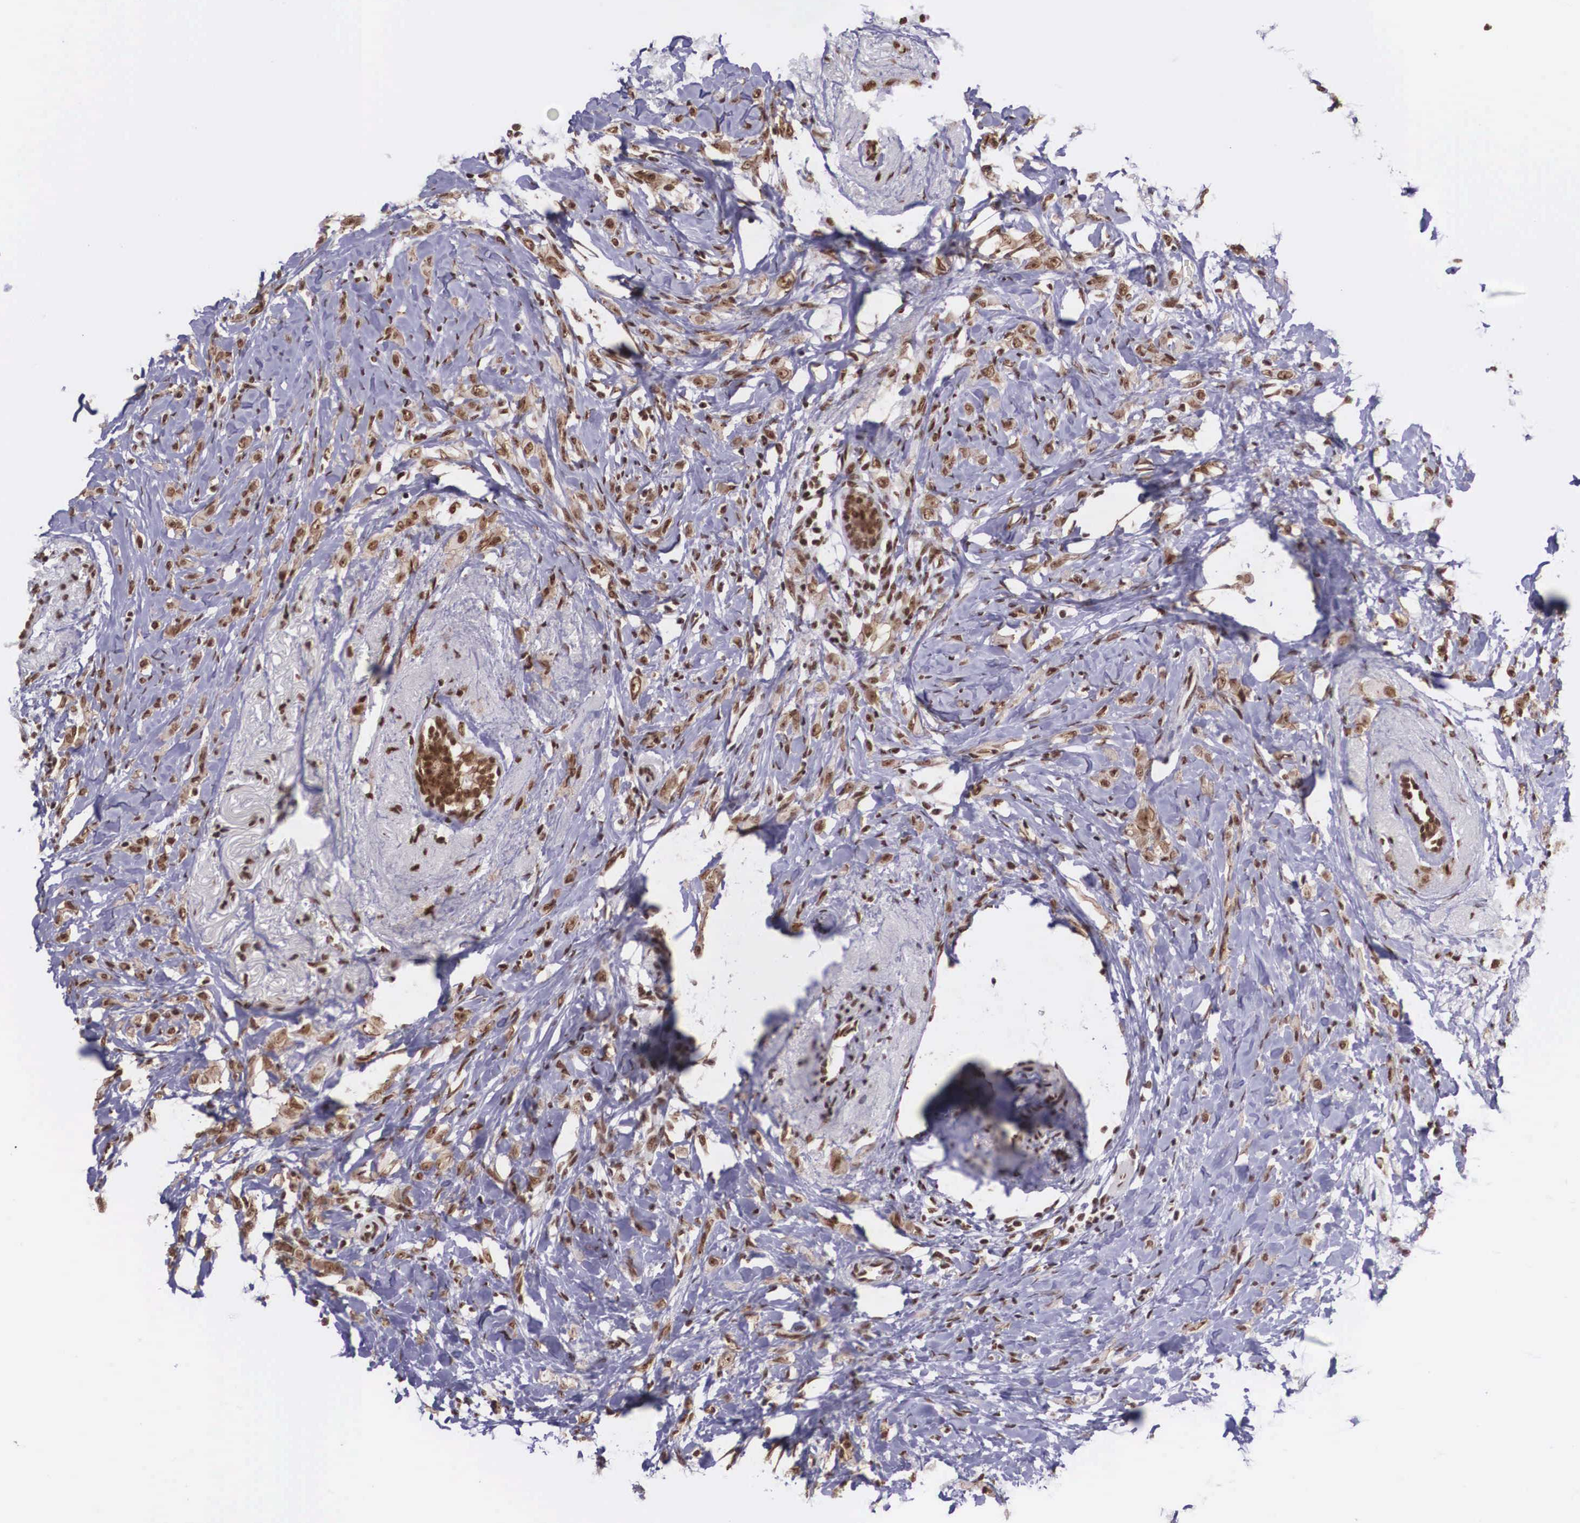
{"staining": {"intensity": "strong", "quantity": ">75%", "location": "cytoplasmic/membranous,nuclear"}, "tissue": "breast cancer", "cell_type": "Tumor cells", "image_type": "cancer", "snomed": [{"axis": "morphology", "description": "Lobular carcinoma"}, {"axis": "topography", "description": "Breast"}], "caption": "Breast cancer (lobular carcinoma) tissue shows strong cytoplasmic/membranous and nuclear staining in about >75% of tumor cells, visualized by immunohistochemistry.", "gene": "POLR2F", "patient": {"sex": "female", "age": 57}}